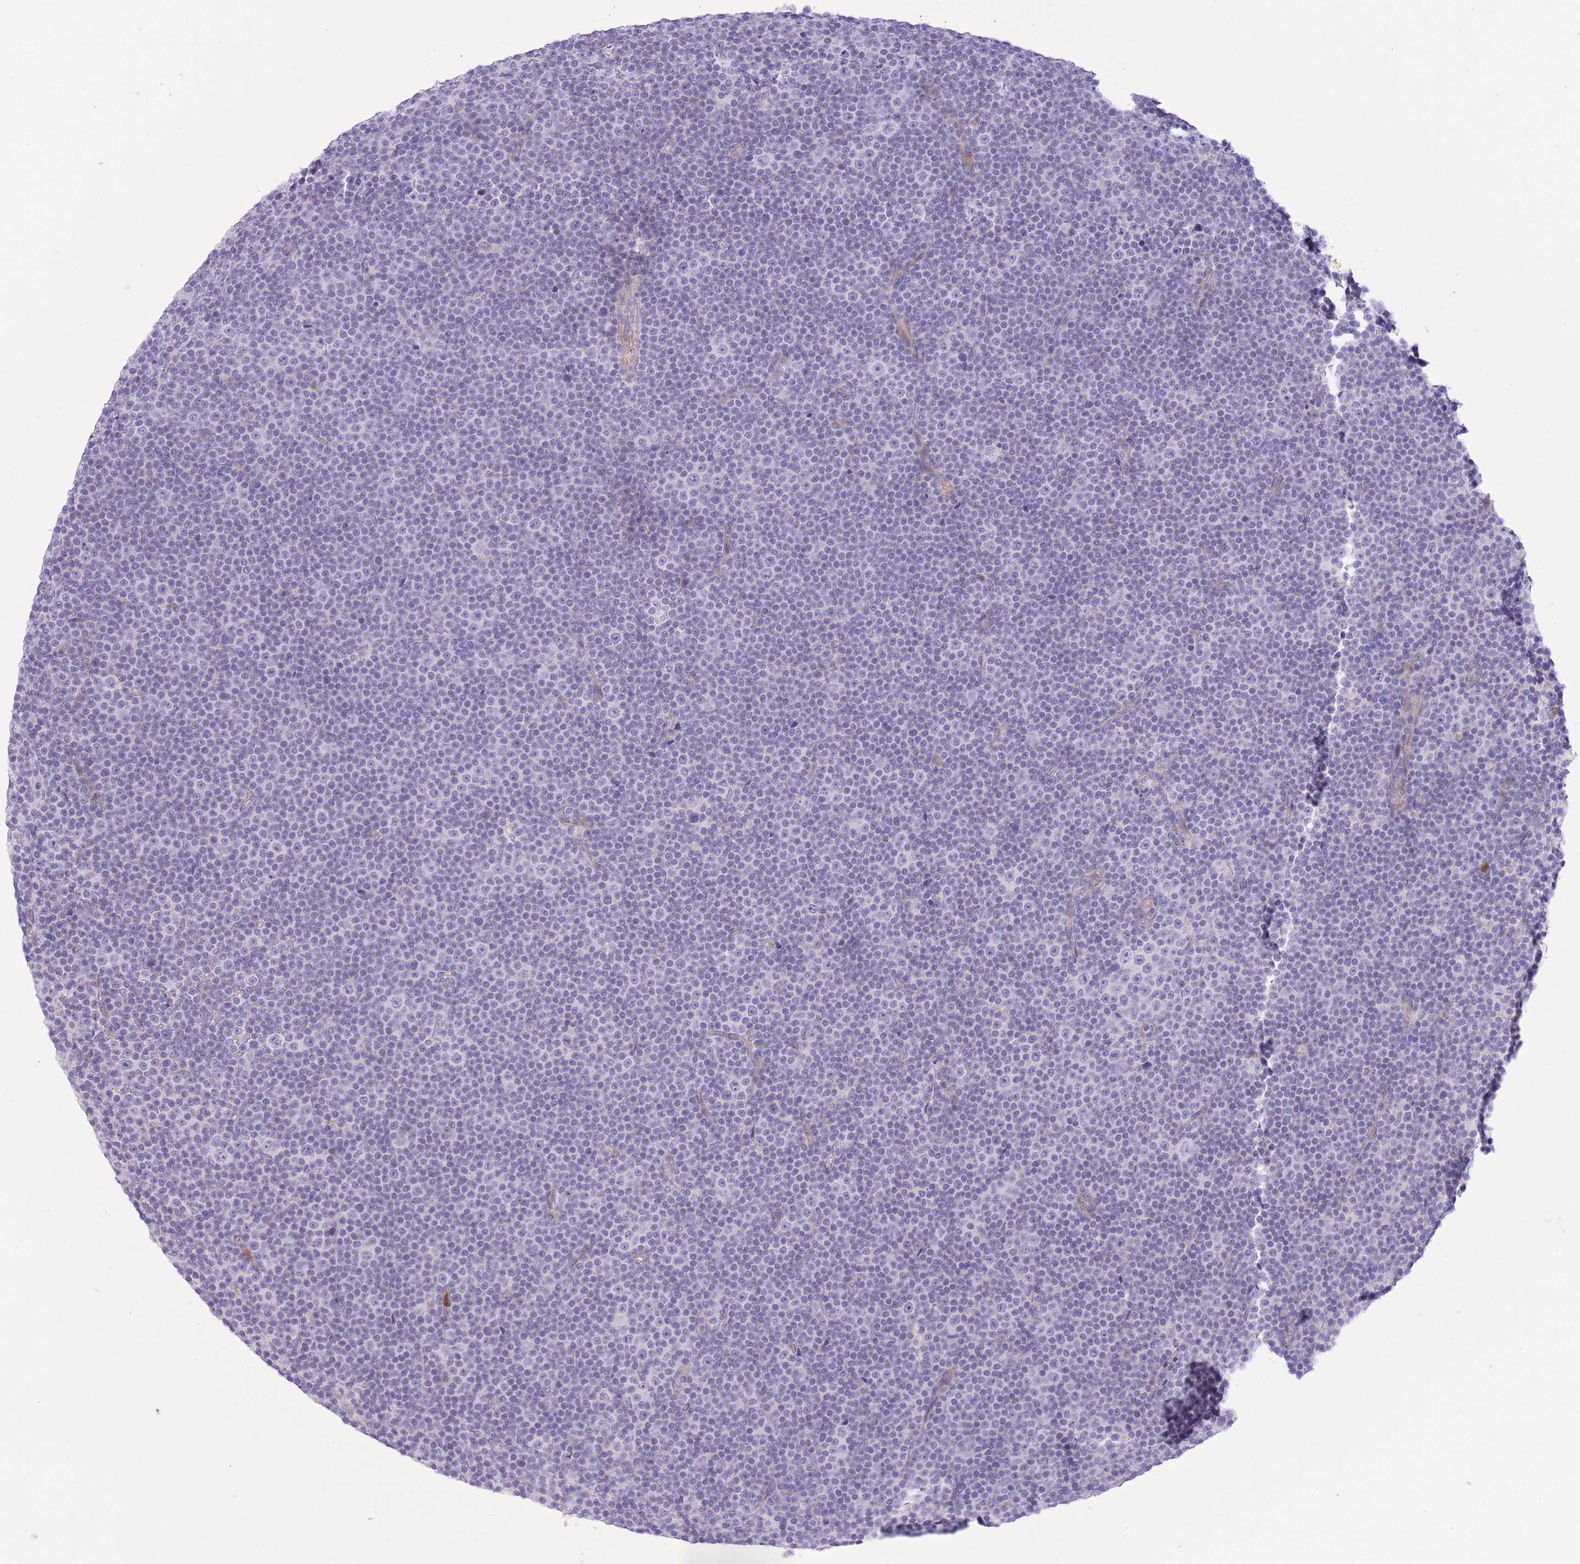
{"staining": {"intensity": "negative", "quantity": "none", "location": "none"}, "tissue": "lymphoma", "cell_type": "Tumor cells", "image_type": "cancer", "snomed": [{"axis": "morphology", "description": "Malignant lymphoma, non-Hodgkin's type, Low grade"}, {"axis": "topography", "description": "Lymph node"}], "caption": "This is an IHC photomicrograph of human low-grade malignant lymphoma, non-Hodgkin's type. There is no expression in tumor cells.", "gene": "OR6M1", "patient": {"sex": "female", "age": 67}}